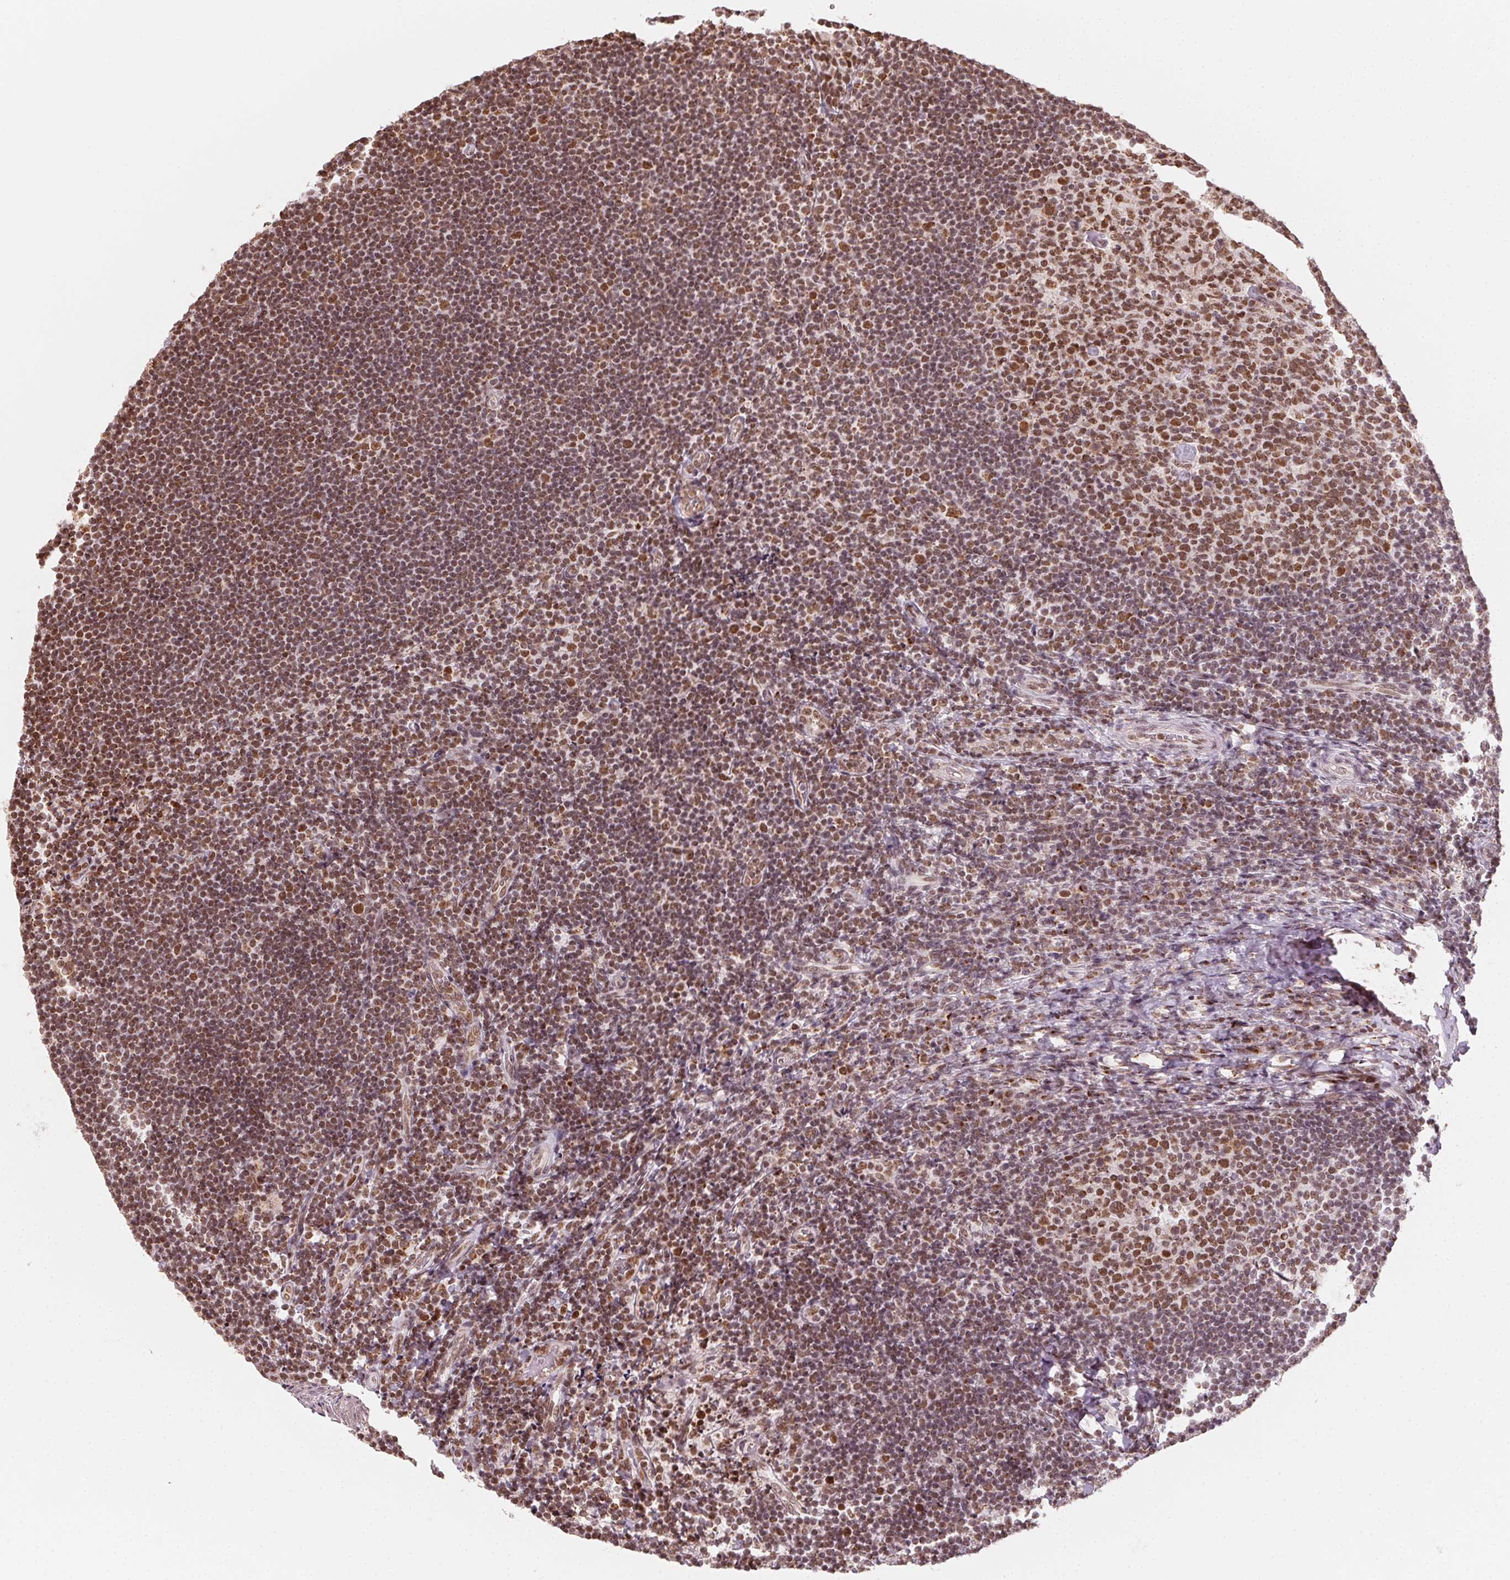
{"staining": {"intensity": "strong", "quantity": ">75%", "location": "nuclear"}, "tissue": "tonsil", "cell_type": "Germinal center cells", "image_type": "normal", "snomed": [{"axis": "morphology", "description": "Normal tissue, NOS"}, {"axis": "topography", "description": "Tonsil"}], "caption": "Strong nuclear staining for a protein is appreciated in about >75% of germinal center cells of normal tonsil using IHC.", "gene": "TOPORS", "patient": {"sex": "female", "age": 10}}